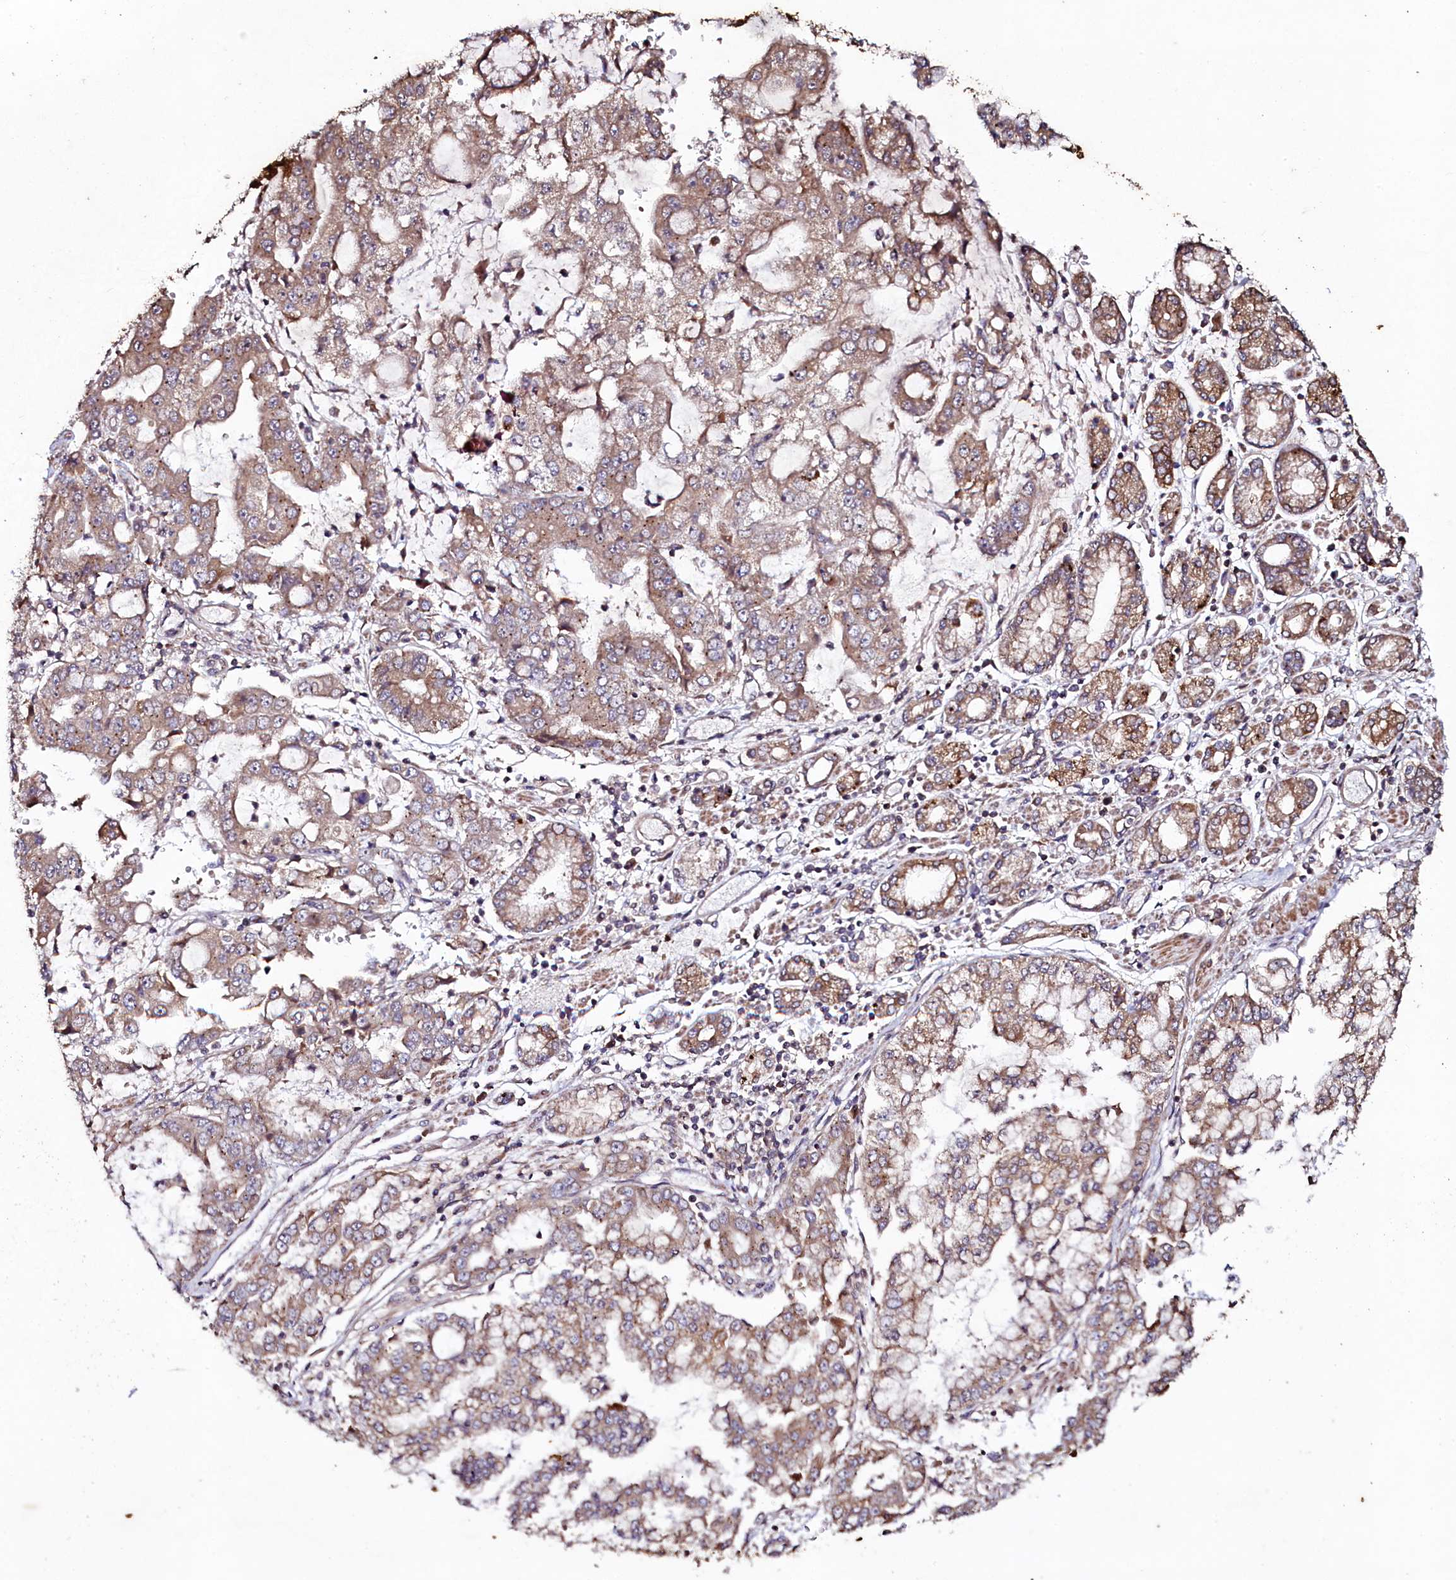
{"staining": {"intensity": "moderate", "quantity": ">75%", "location": "cytoplasmic/membranous"}, "tissue": "stomach cancer", "cell_type": "Tumor cells", "image_type": "cancer", "snomed": [{"axis": "morphology", "description": "Adenocarcinoma, NOS"}, {"axis": "topography", "description": "Stomach"}], "caption": "This micrograph demonstrates immunohistochemistry staining of stomach cancer, with medium moderate cytoplasmic/membranous staining in about >75% of tumor cells.", "gene": "SEC24C", "patient": {"sex": "male", "age": 76}}